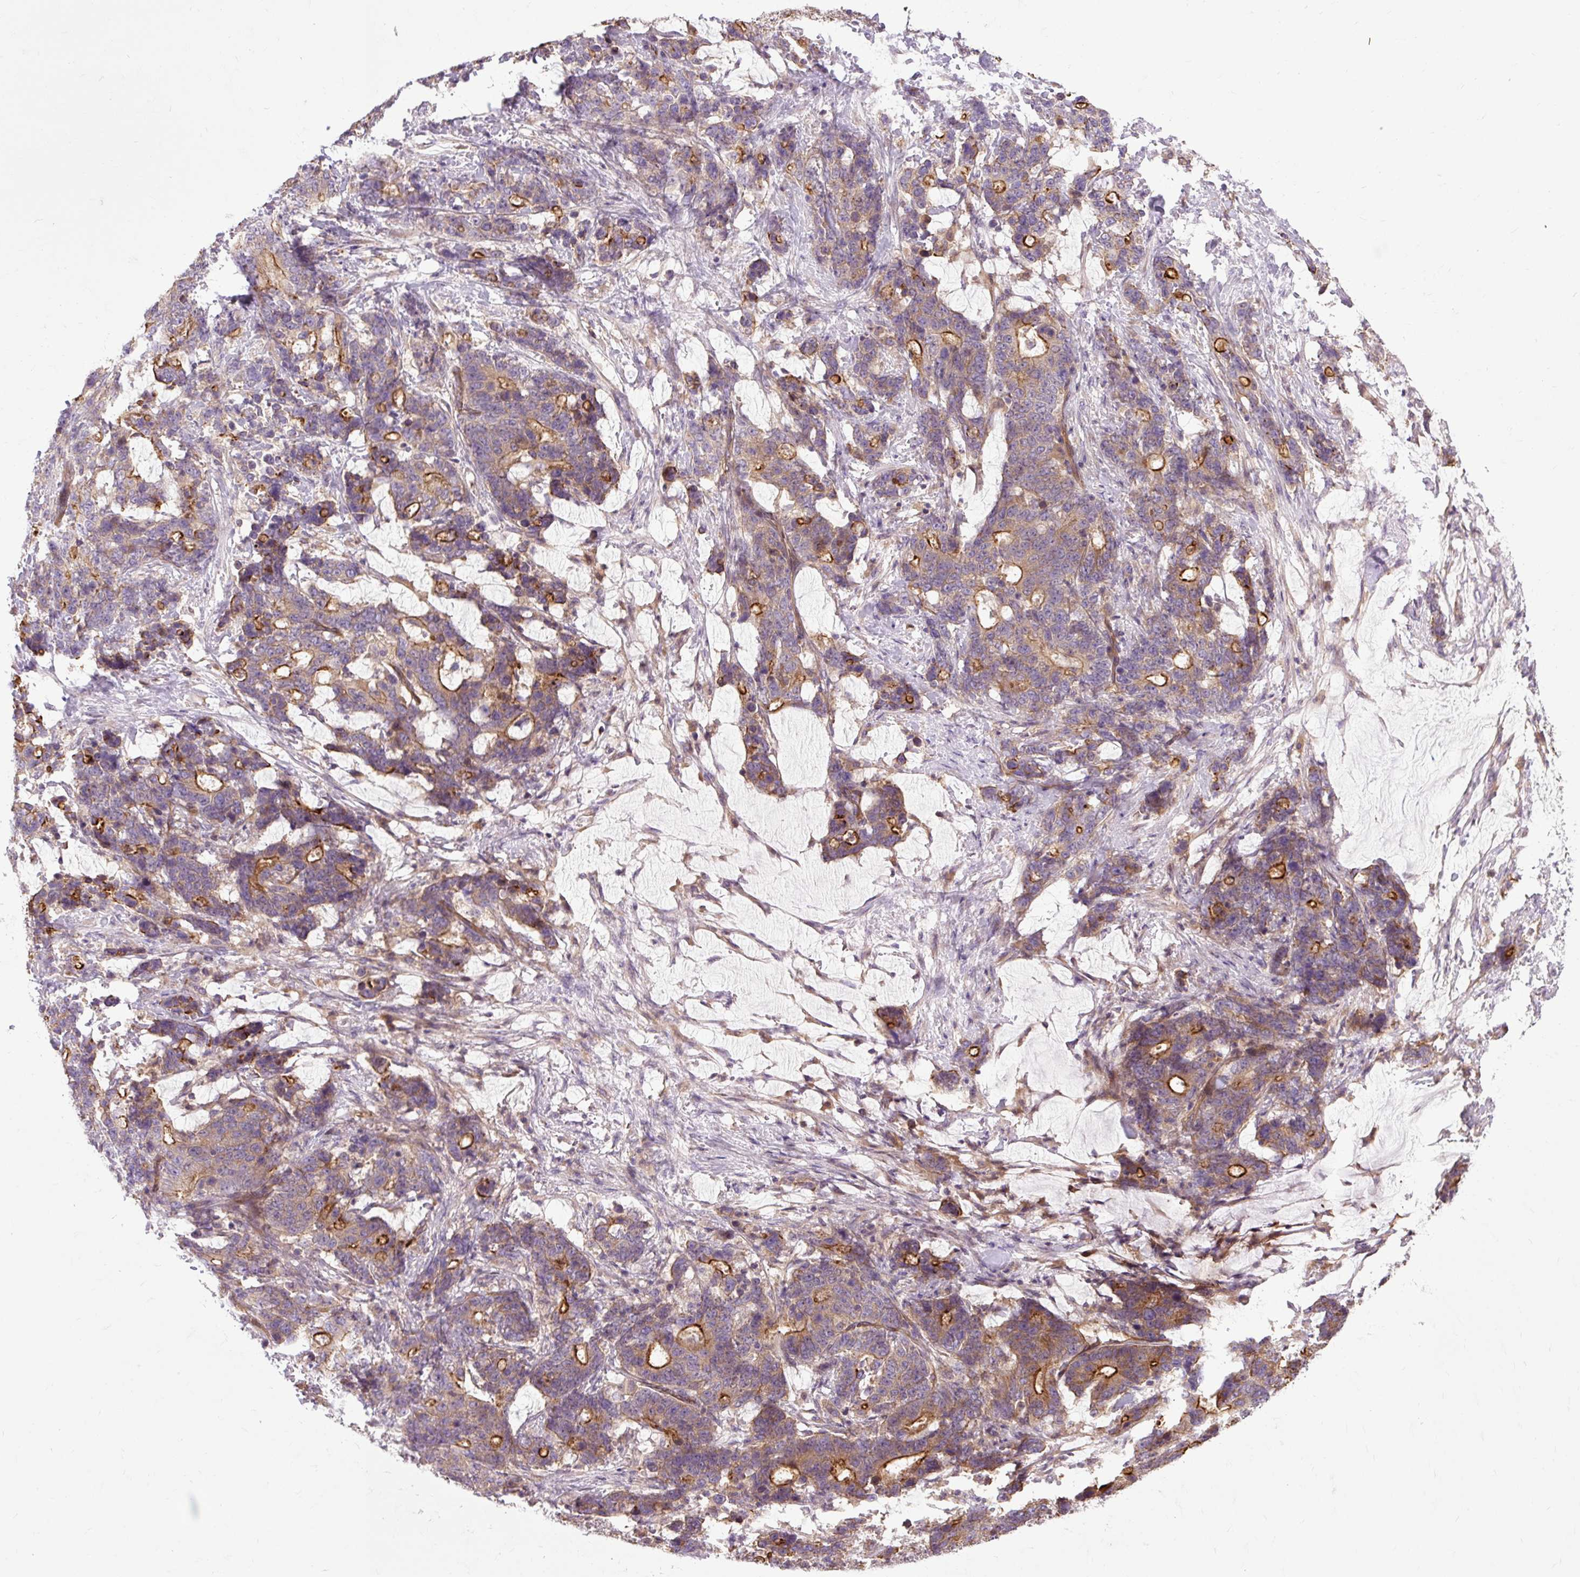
{"staining": {"intensity": "moderate", "quantity": "25%-75%", "location": "cytoplasmic/membranous"}, "tissue": "stomach cancer", "cell_type": "Tumor cells", "image_type": "cancer", "snomed": [{"axis": "morphology", "description": "Normal tissue, NOS"}, {"axis": "morphology", "description": "Adenocarcinoma, NOS"}, {"axis": "topography", "description": "Stomach"}], "caption": "Brown immunohistochemical staining in human adenocarcinoma (stomach) exhibits moderate cytoplasmic/membranous positivity in about 25%-75% of tumor cells.", "gene": "CCDC93", "patient": {"sex": "female", "age": 64}}